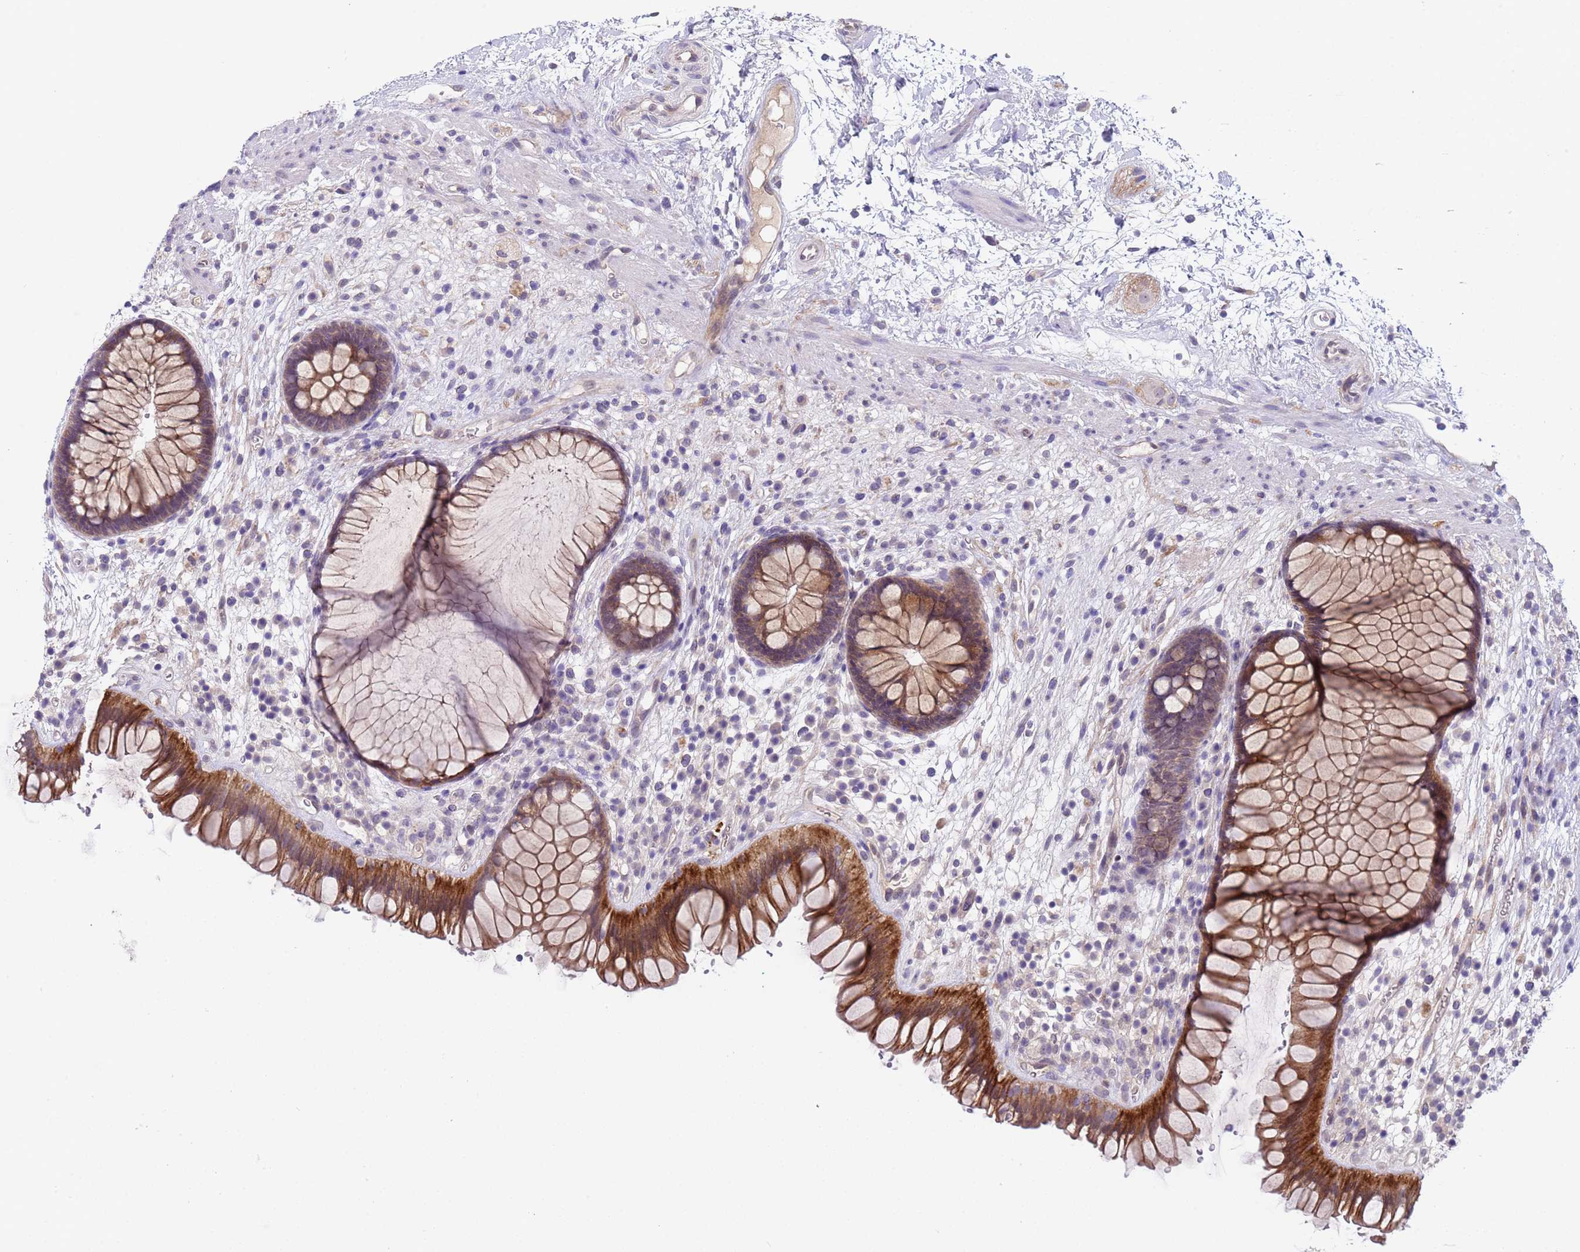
{"staining": {"intensity": "moderate", "quantity": ">75%", "location": "cytoplasmic/membranous"}, "tissue": "rectum", "cell_type": "Glandular cells", "image_type": "normal", "snomed": [{"axis": "morphology", "description": "Normal tissue, NOS"}, {"axis": "topography", "description": "Rectum"}], "caption": "An immunohistochemistry (IHC) image of normal tissue is shown. Protein staining in brown labels moderate cytoplasmic/membranous positivity in rectum within glandular cells. The protein of interest is stained brown, and the nuclei are stained in blue (DAB (3,3'-diaminobenzidine) IHC with brightfield microscopy, high magnification).", "gene": "TRMT10A", "patient": {"sex": "male", "age": 51}}